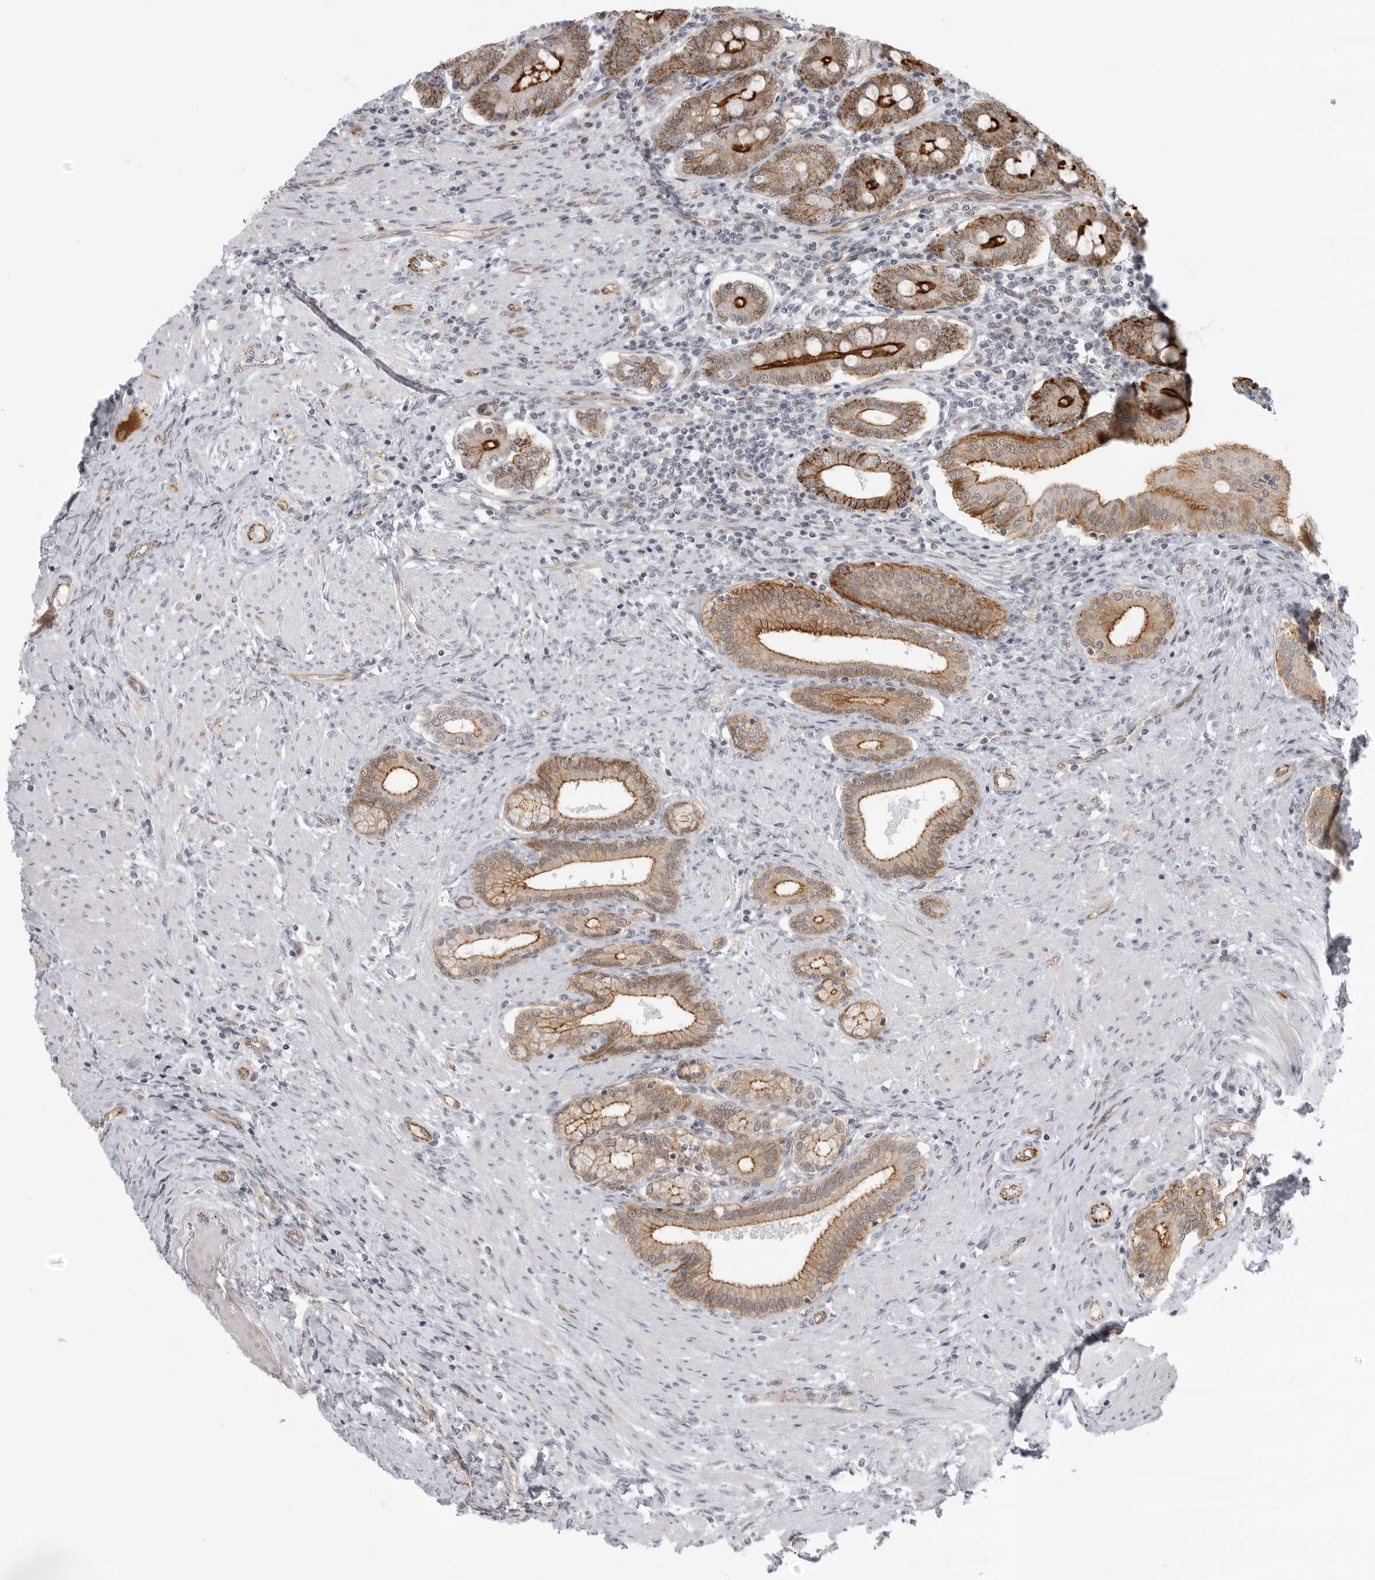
{"staining": {"intensity": "strong", "quantity": ">75%", "location": "cytoplasmic/membranous"}, "tissue": "duodenum", "cell_type": "Glandular cells", "image_type": "normal", "snomed": [{"axis": "morphology", "description": "Normal tissue, NOS"}, {"axis": "morphology", "description": "Adenocarcinoma, NOS"}, {"axis": "topography", "description": "Pancreas"}, {"axis": "topography", "description": "Duodenum"}], "caption": "Duodenum stained with a brown dye demonstrates strong cytoplasmic/membranous positive staining in about >75% of glandular cells.", "gene": "CEP295NL", "patient": {"sex": "male", "age": 50}}